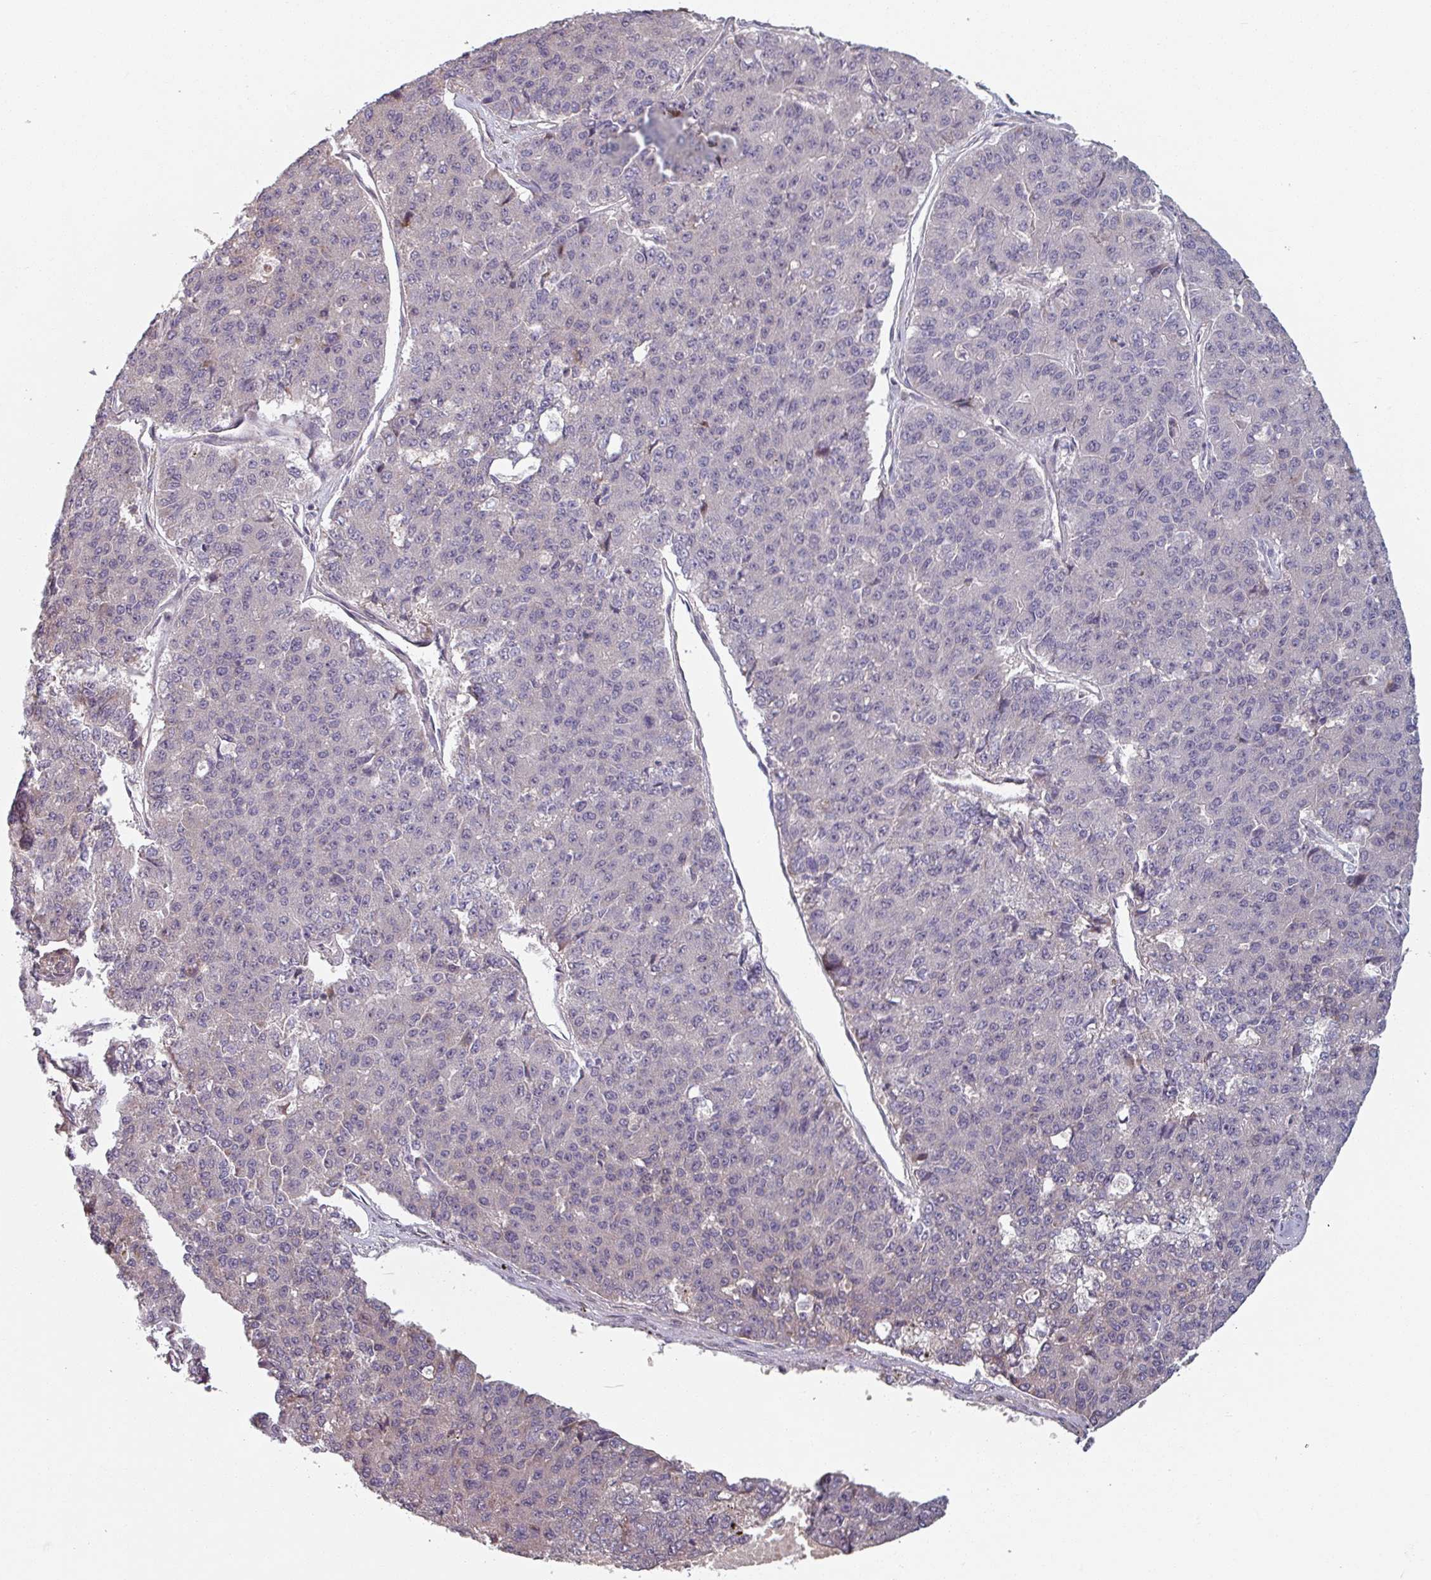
{"staining": {"intensity": "negative", "quantity": "none", "location": "none"}, "tissue": "pancreatic cancer", "cell_type": "Tumor cells", "image_type": "cancer", "snomed": [{"axis": "morphology", "description": "Adenocarcinoma, NOS"}, {"axis": "topography", "description": "Pancreas"}], "caption": "Tumor cells are negative for protein expression in human pancreatic adenocarcinoma. The staining was performed using DAB (3,3'-diaminobenzidine) to visualize the protein expression in brown, while the nuclei were stained in blue with hematoxylin (Magnification: 20x).", "gene": "C4BPB", "patient": {"sex": "male", "age": 50}}